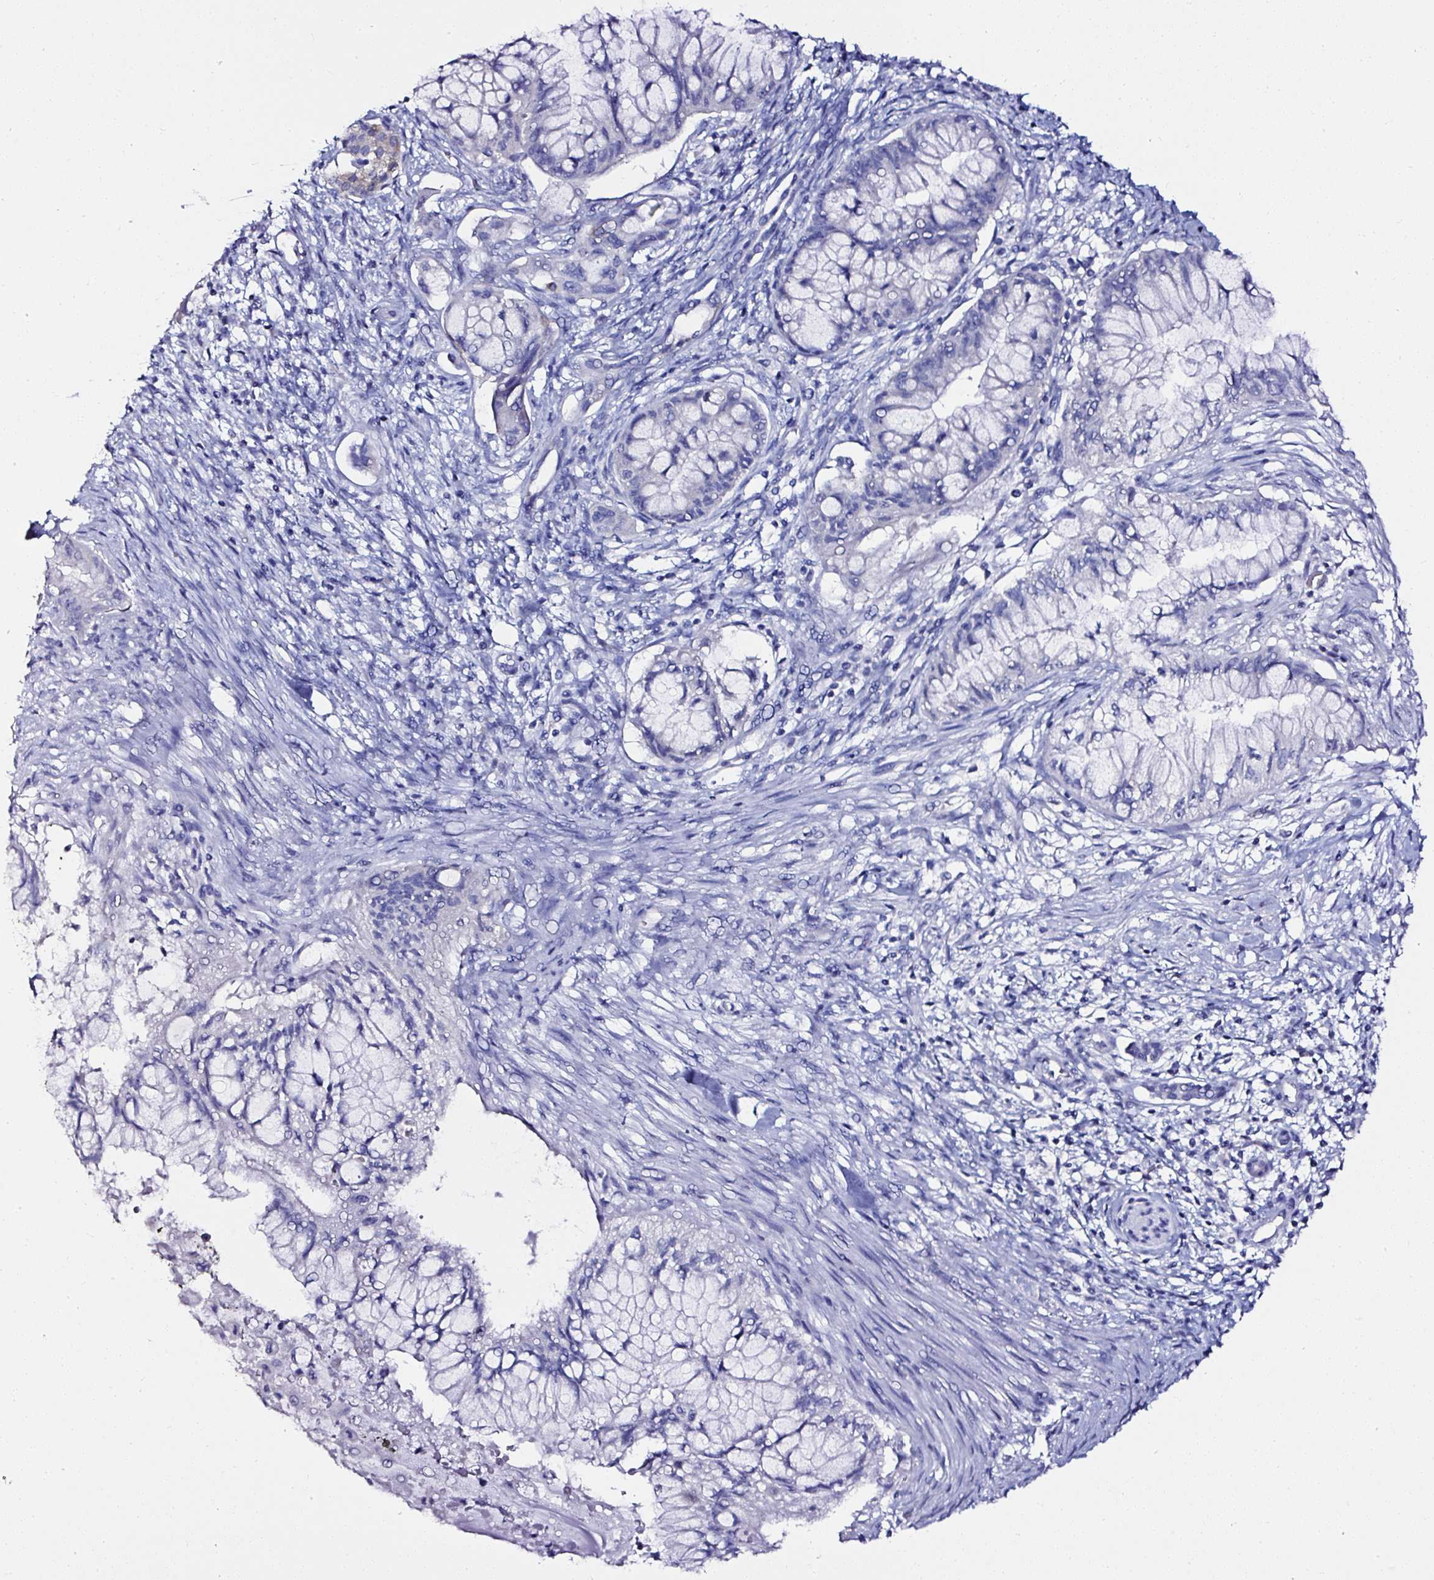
{"staining": {"intensity": "negative", "quantity": "none", "location": "none"}, "tissue": "pancreatic cancer", "cell_type": "Tumor cells", "image_type": "cancer", "snomed": [{"axis": "morphology", "description": "Adenocarcinoma, NOS"}, {"axis": "topography", "description": "Pancreas"}], "caption": "The image exhibits no significant staining in tumor cells of pancreatic cancer.", "gene": "ATP2A1", "patient": {"sex": "male", "age": 48}}